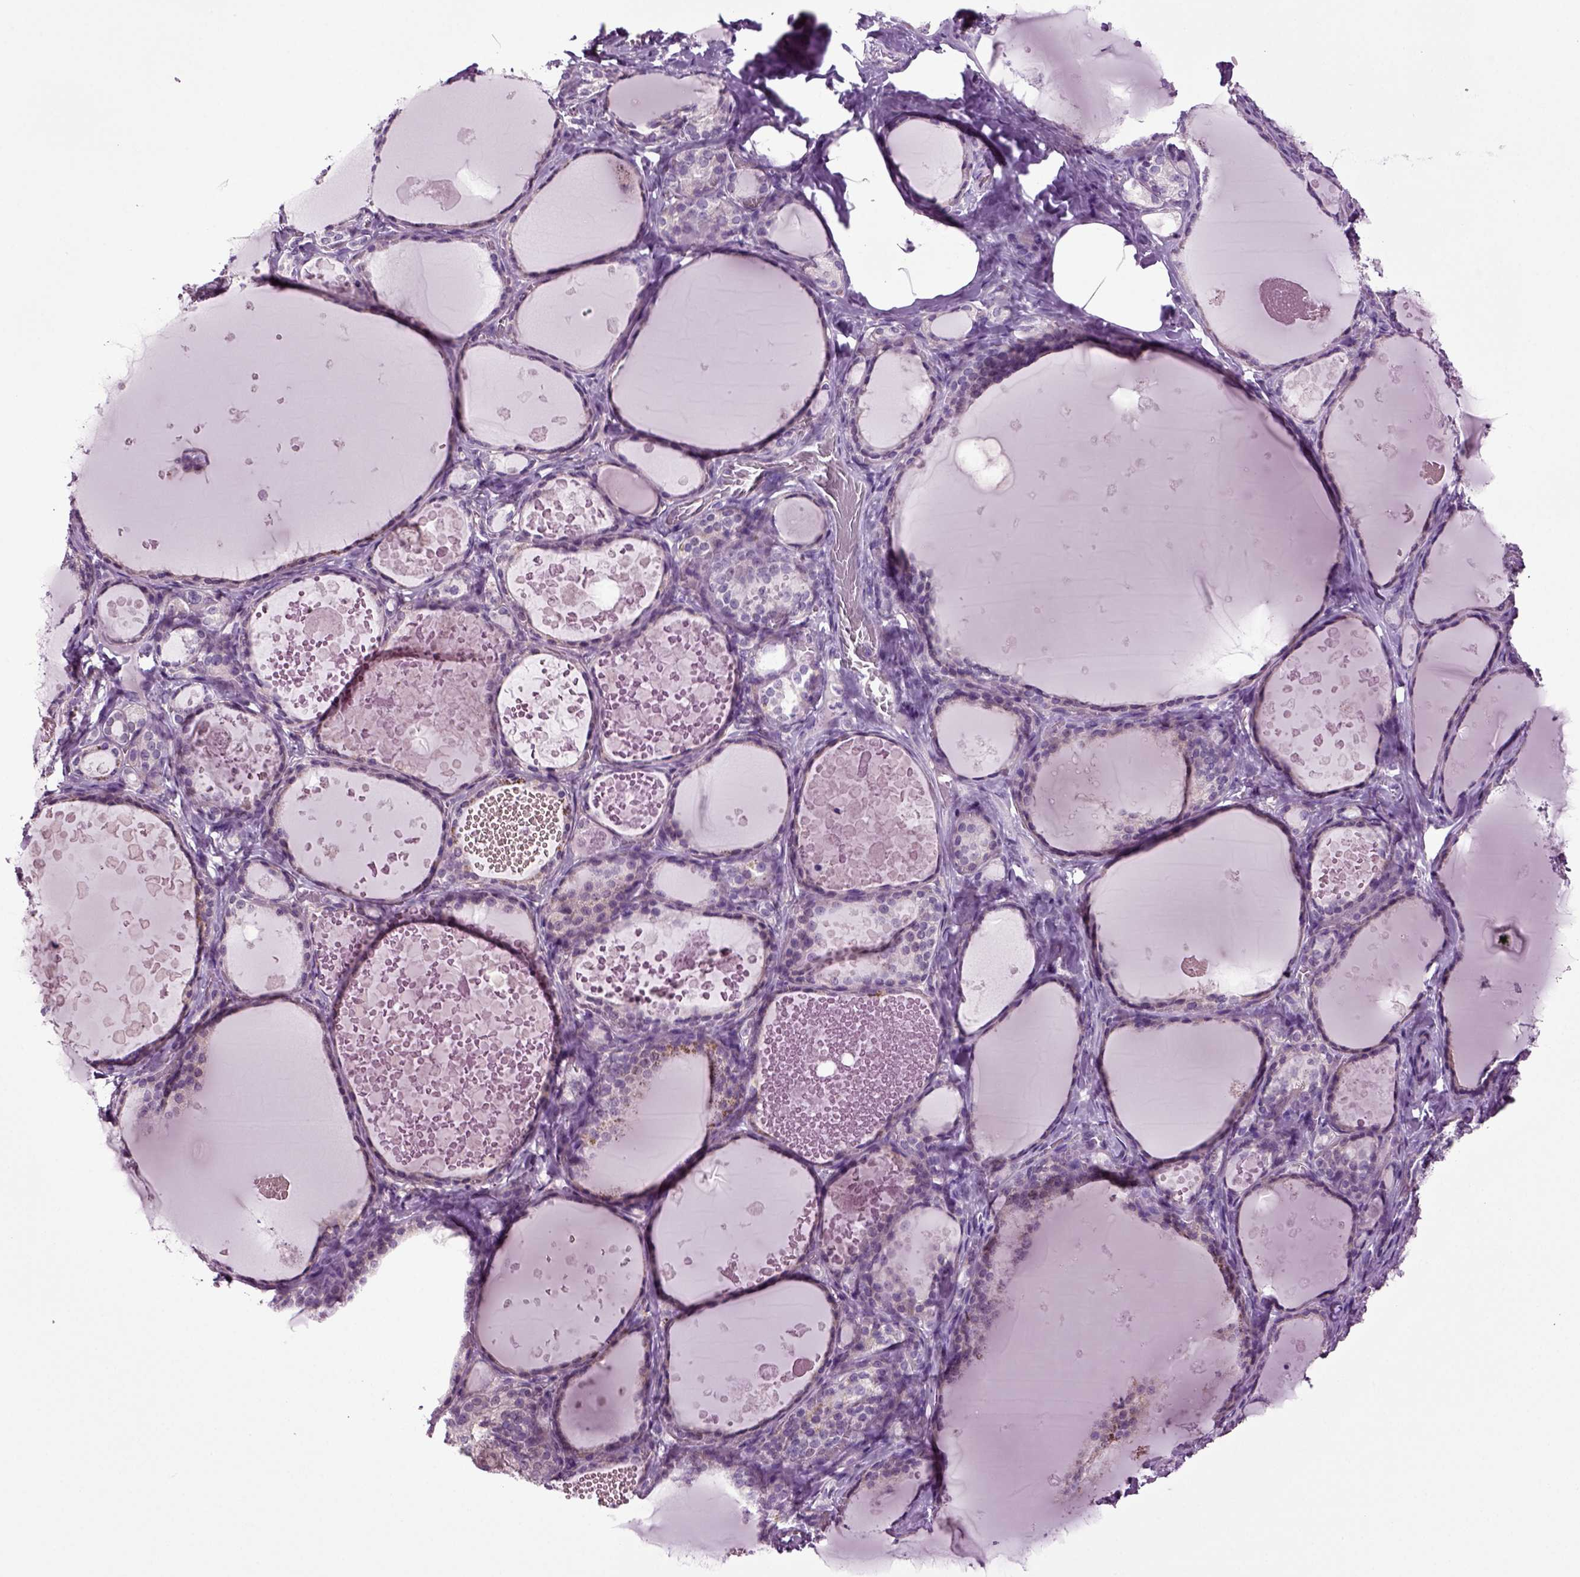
{"staining": {"intensity": "negative", "quantity": "none", "location": "none"}, "tissue": "thyroid gland", "cell_type": "Glandular cells", "image_type": "normal", "snomed": [{"axis": "morphology", "description": "Normal tissue, NOS"}, {"axis": "topography", "description": "Thyroid gland"}], "caption": "Glandular cells show no significant protein staining in unremarkable thyroid gland.", "gene": "PLCH2", "patient": {"sex": "female", "age": 56}}